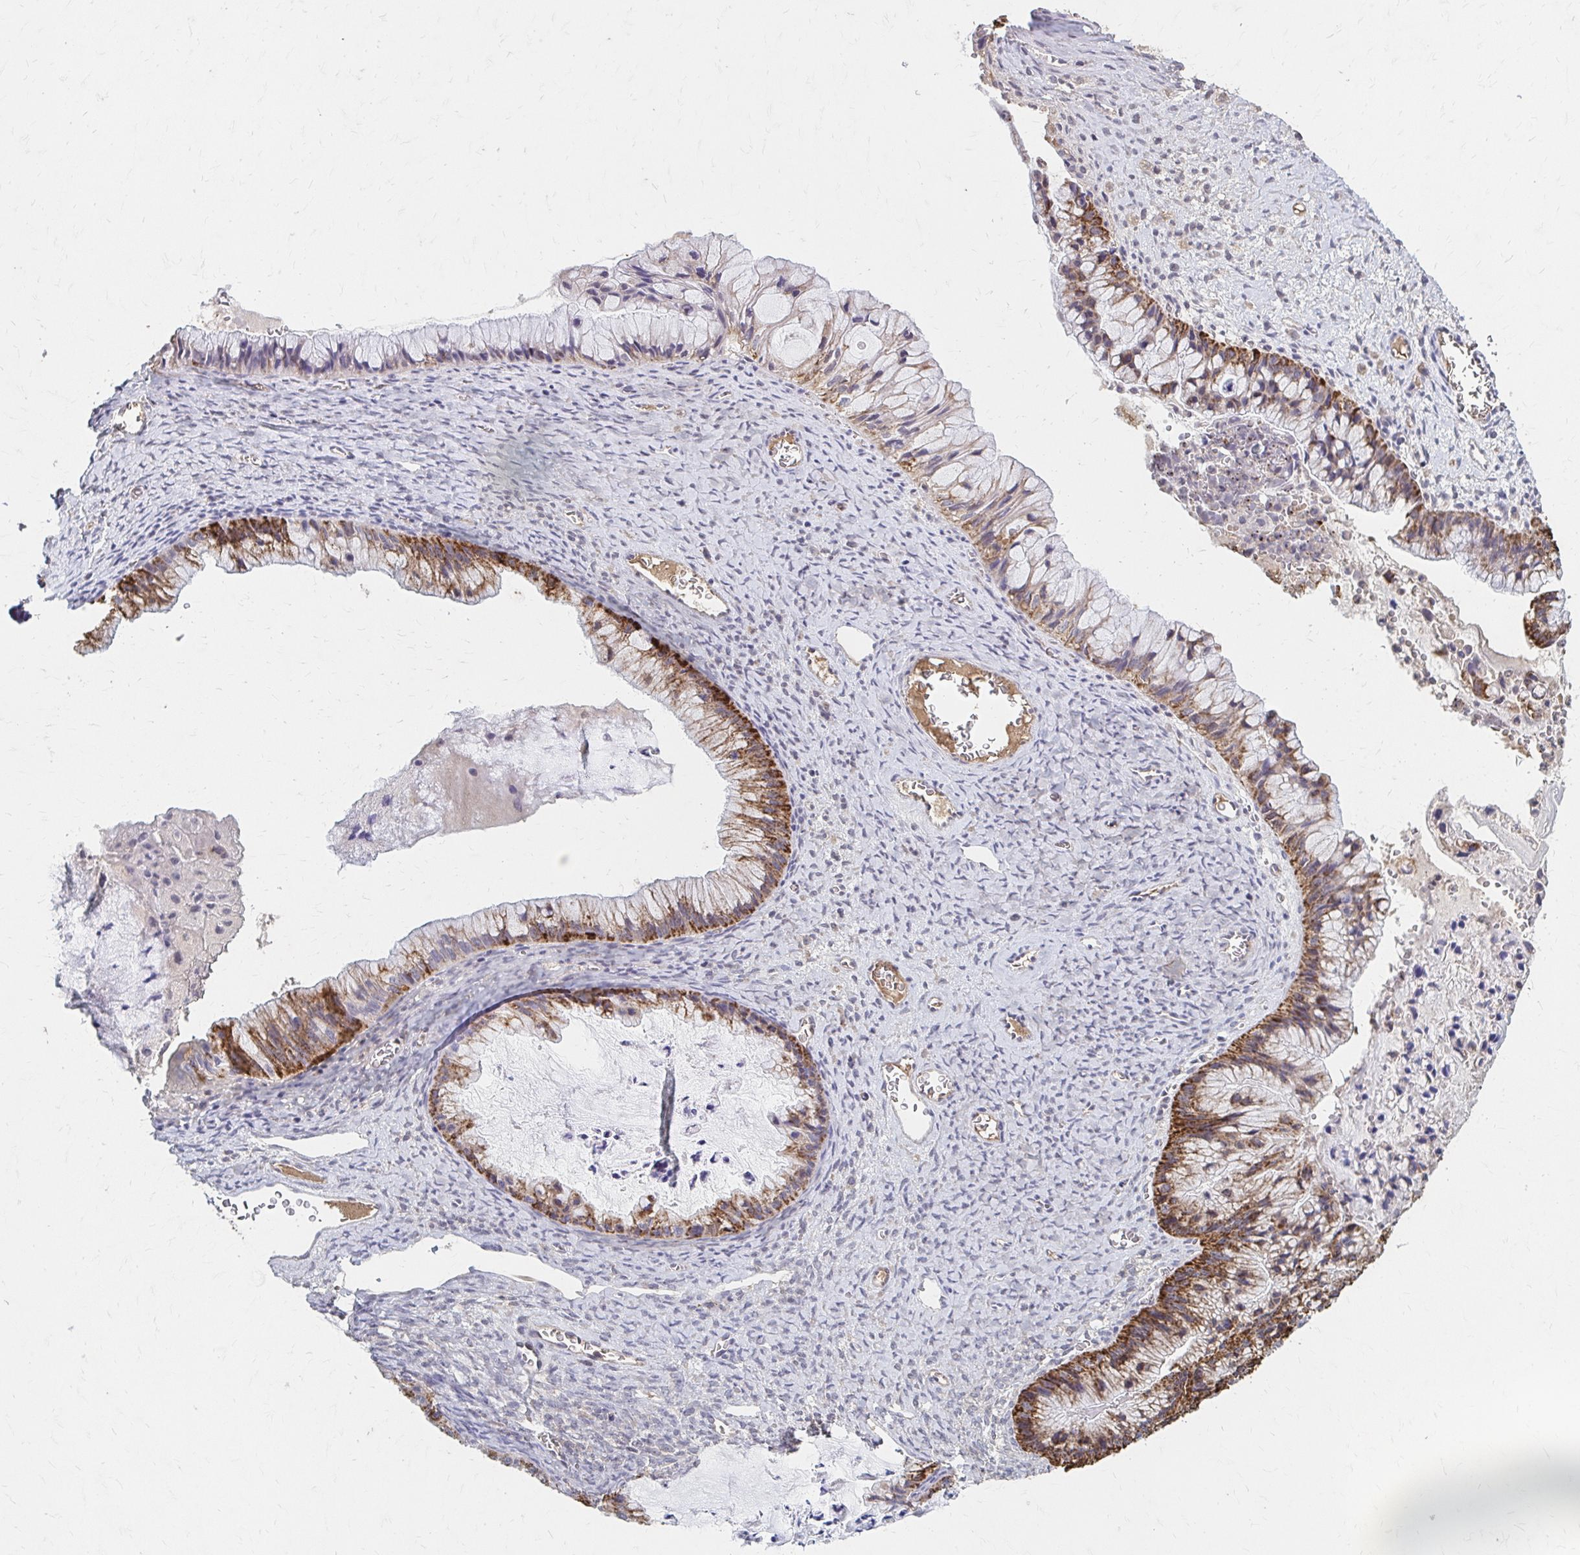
{"staining": {"intensity": "strong", "quantity": "25%-75%", "location": "cytoplasmic/membranous"}, "tissue": "ovarian cancer", "cell_type": "Tumor cells", "image_type": "cancer", "snomed": [{"axis": "morphology", "description": "Cystadenocarcinoma, mucinous, NOS"}, {"axis": "topography", "description": "Ovary"}], "caption": "Immunohistochemical staining of ovarian cancer (mucinous cystadenocarcinoma) demonstrates high levels of strong cytoplasmic/membranous positivity in about 25%-75% of tumor cells. (DAB (3,3'-diaminobenzidine) IHC, brown staining for protein, blue staining for nuclei).", "gene": "HMGCS2", "patient": {"sex": "female", "age": 72}}